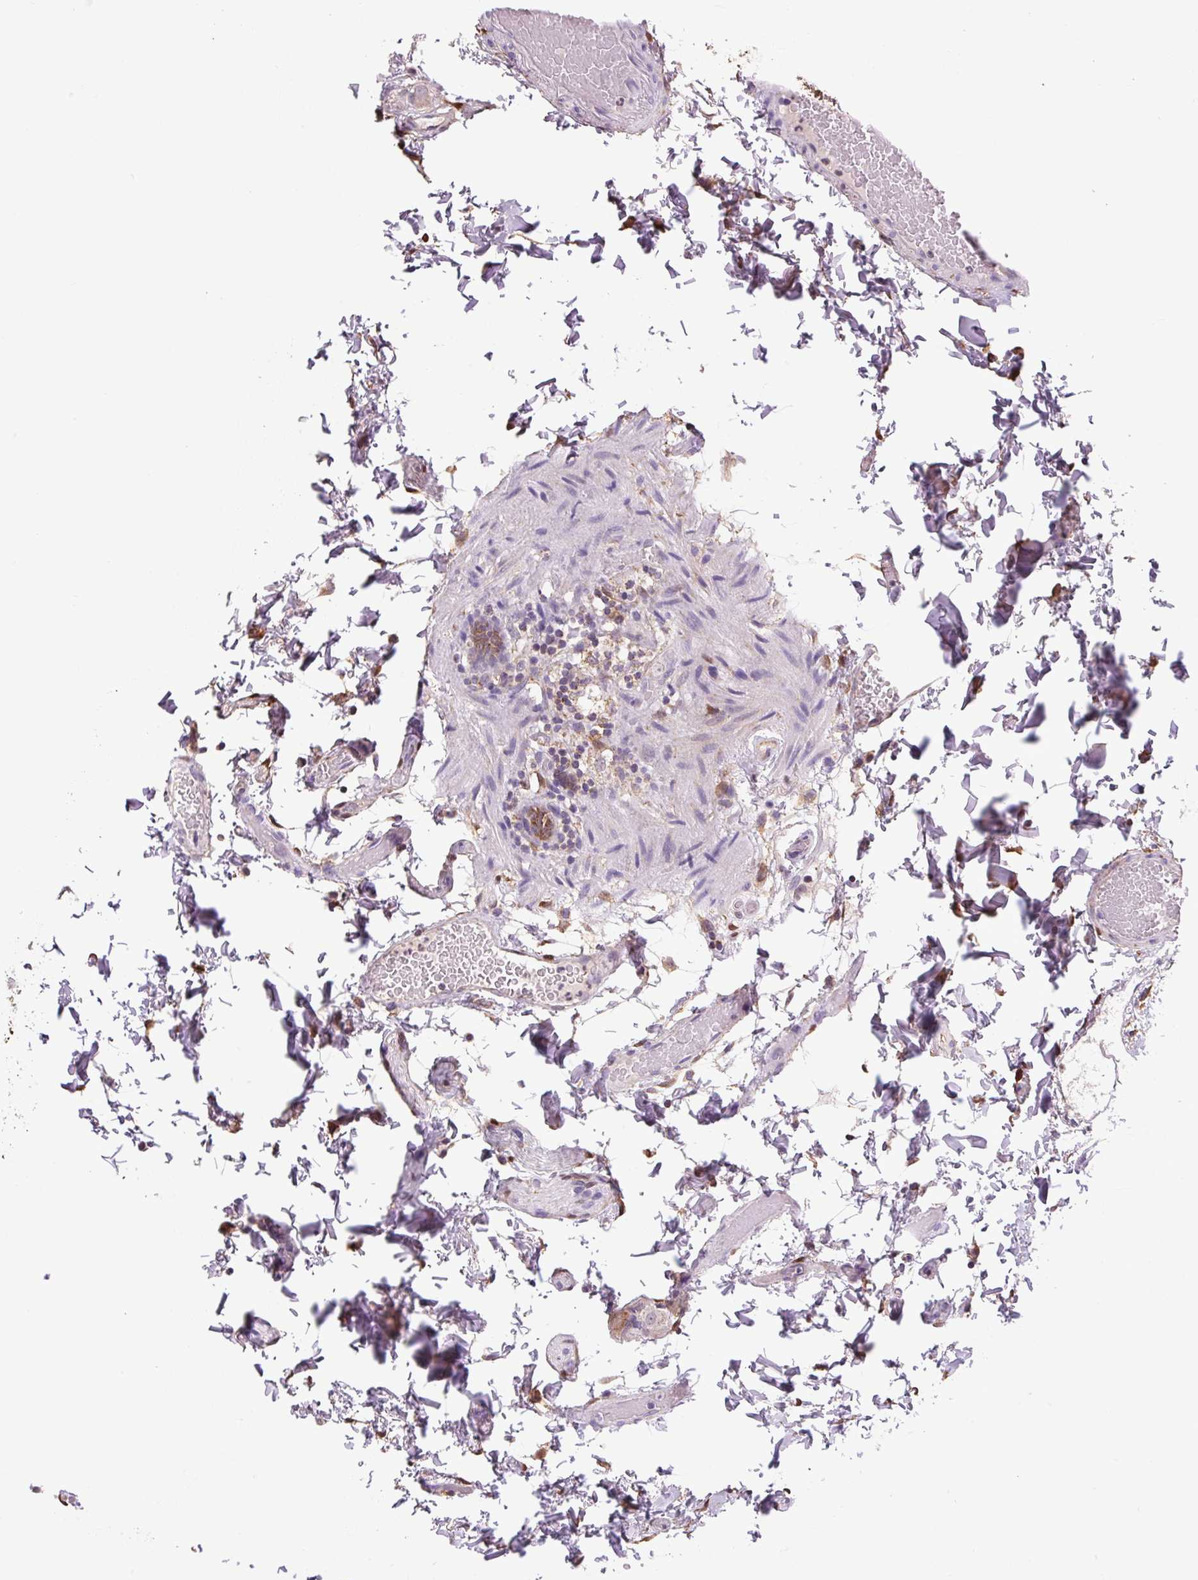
{"staining": {"intensity": "weak", "quantity": "<25%", "location": "cytoplasmic/membranous"}, "tissue": "colon", "cell_type": "Endothelial cells", "image_type": "normal", "snomed": [{"axis": "morphology", "description": "Normal tissue, NOS"}, {"axis": "topography", "description": "Colon"}, {"axis": "topography", "description": "Peripheral nerve tissue"}], "caption": "This is a photomicrograph of immunohistochemistry staining of normal colon, which shows no staining in endothelial cells.", "gene": "SGF29", "patient": {"sex": "male", "age": 84}}